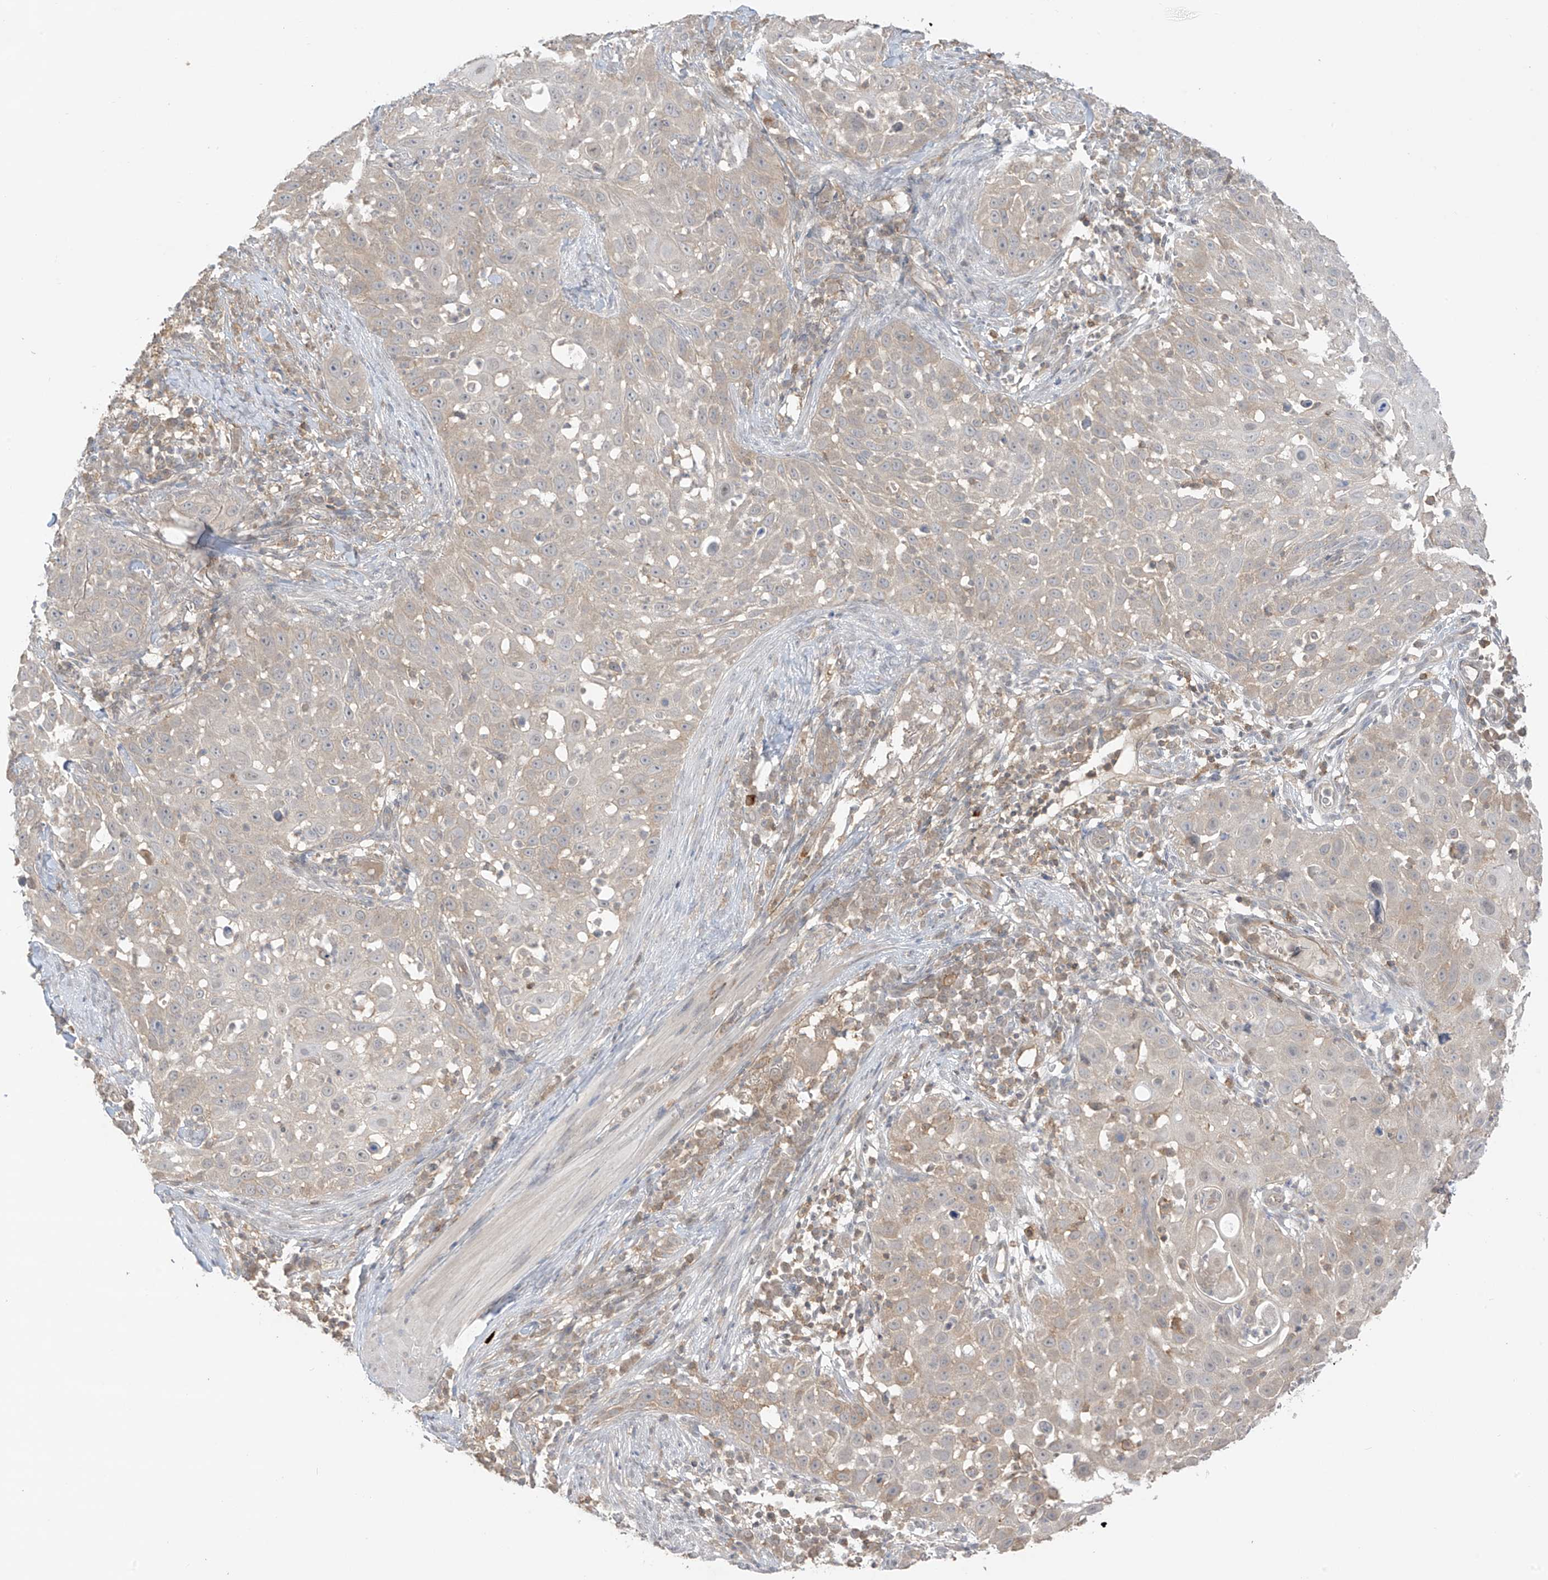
{"staining": {"intensity": "weak", "quantity": "<25%", "location": "cytoplasmic/membranous"}, "tissue": "skin cancer", "cell_type": "Tumor cells", "image_type": "cancer", "snomed": [{"axis": "morphology", "description": "Squamous cell carcinoma, NOS"}, {"axis": "topography", "description": "Skin"}], "caption": "High magnification brightfield microscopy of skin cancer stained with DAB (3,3'-diaminobenzidine) (brown) and counterstained with hematoxylin (blue): tumor cells show no significant staining.", "gene": "ANGEL2", "patient": {"sex": "female", "age": 44}}